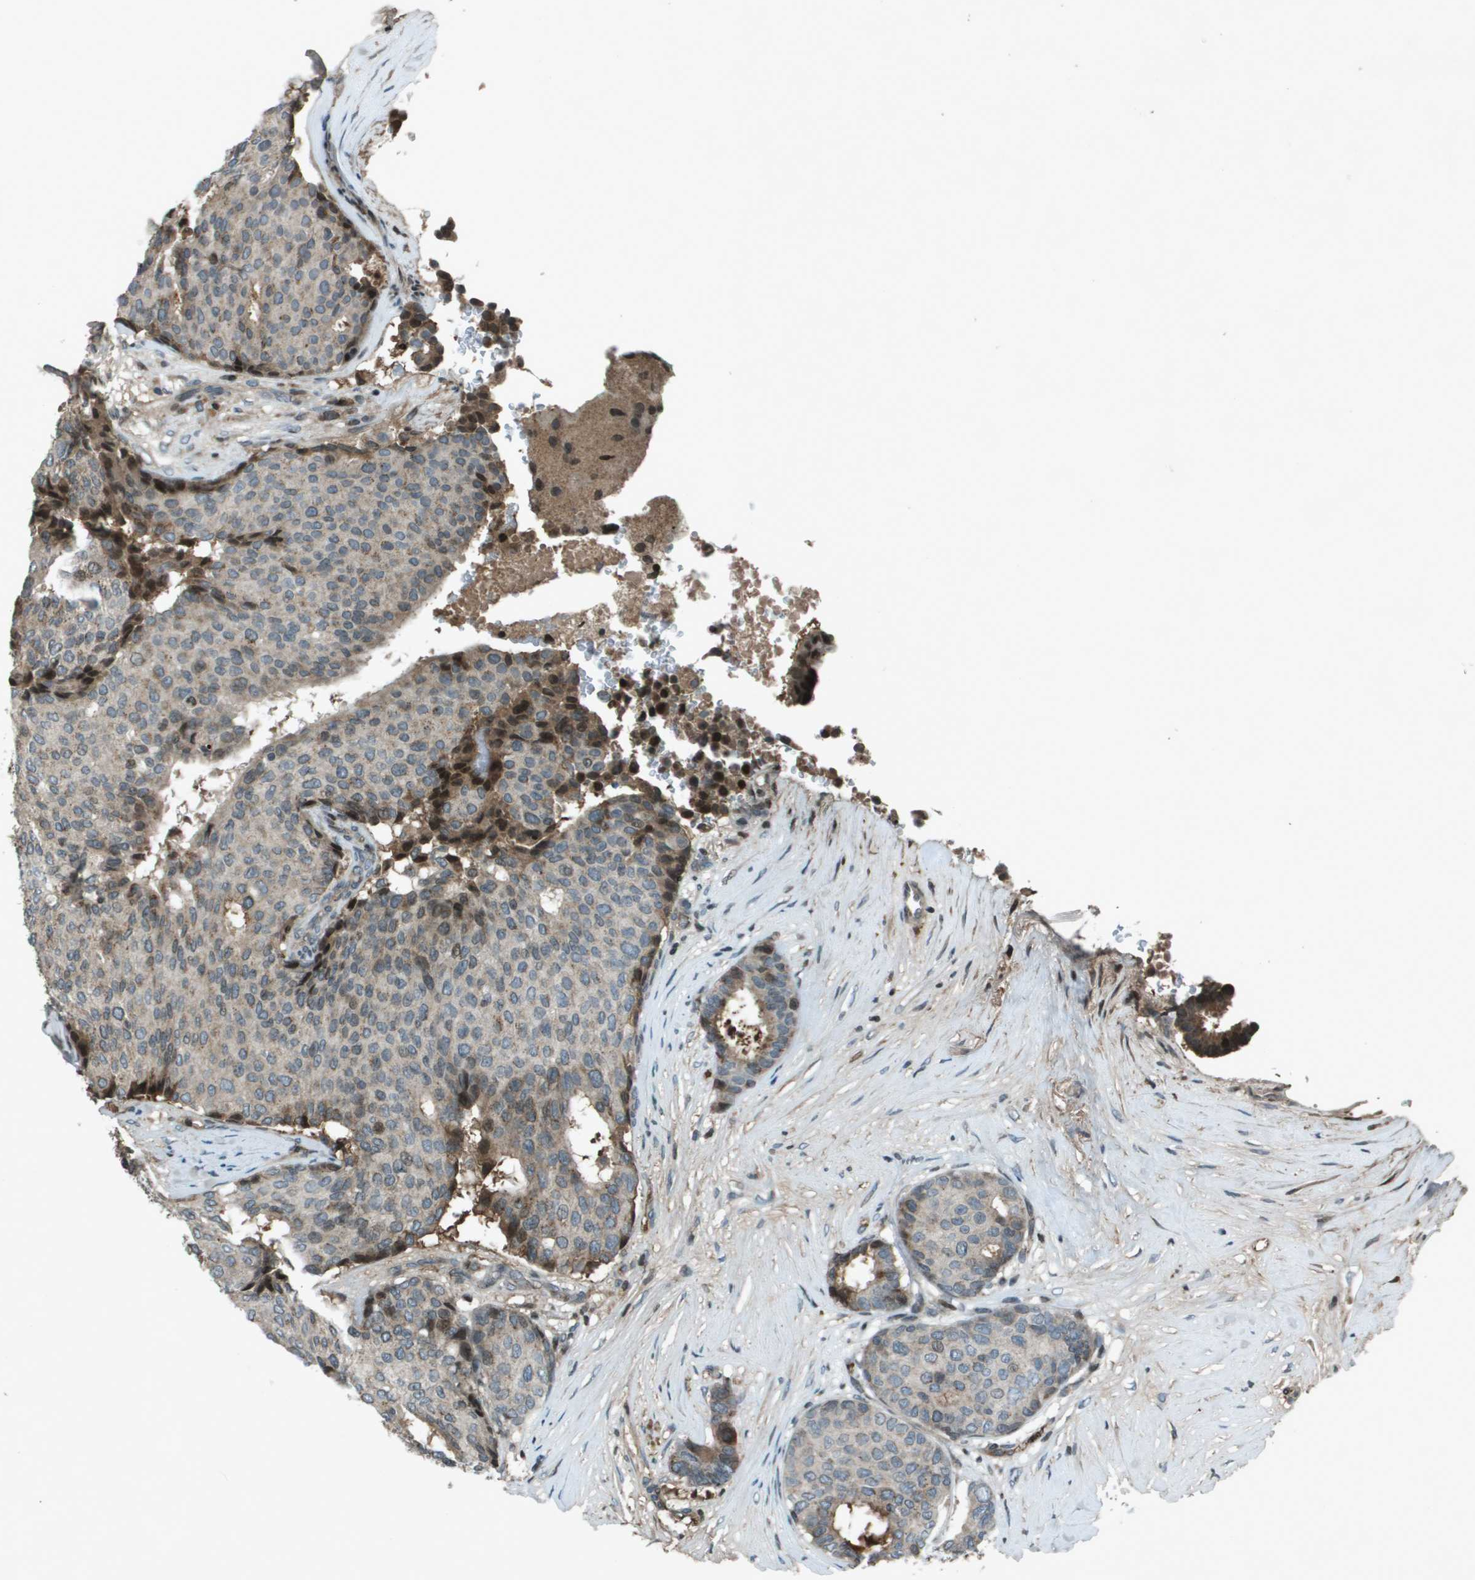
{"staining": {"intensity": "moderate", "quantity": "<25%", "location": "cytoplasmic/membranous,nuclear"}, "tissue": "breast cancer", "cell_type": "Tumor cells", "image_type": "cancer", "snomed": [{"axis": "morphology", "description": "Duct carcinoma"}, {"axis": "topography", "description": "Breast"}], "caption": "Protein analysis of breast cancer tissue displays moderate cytoplasmic/membranous and nuclear expression in approximately <25% of tumor cells.", "gene": "CXCL12", "patient": {"sex": "female", "age": 75}}